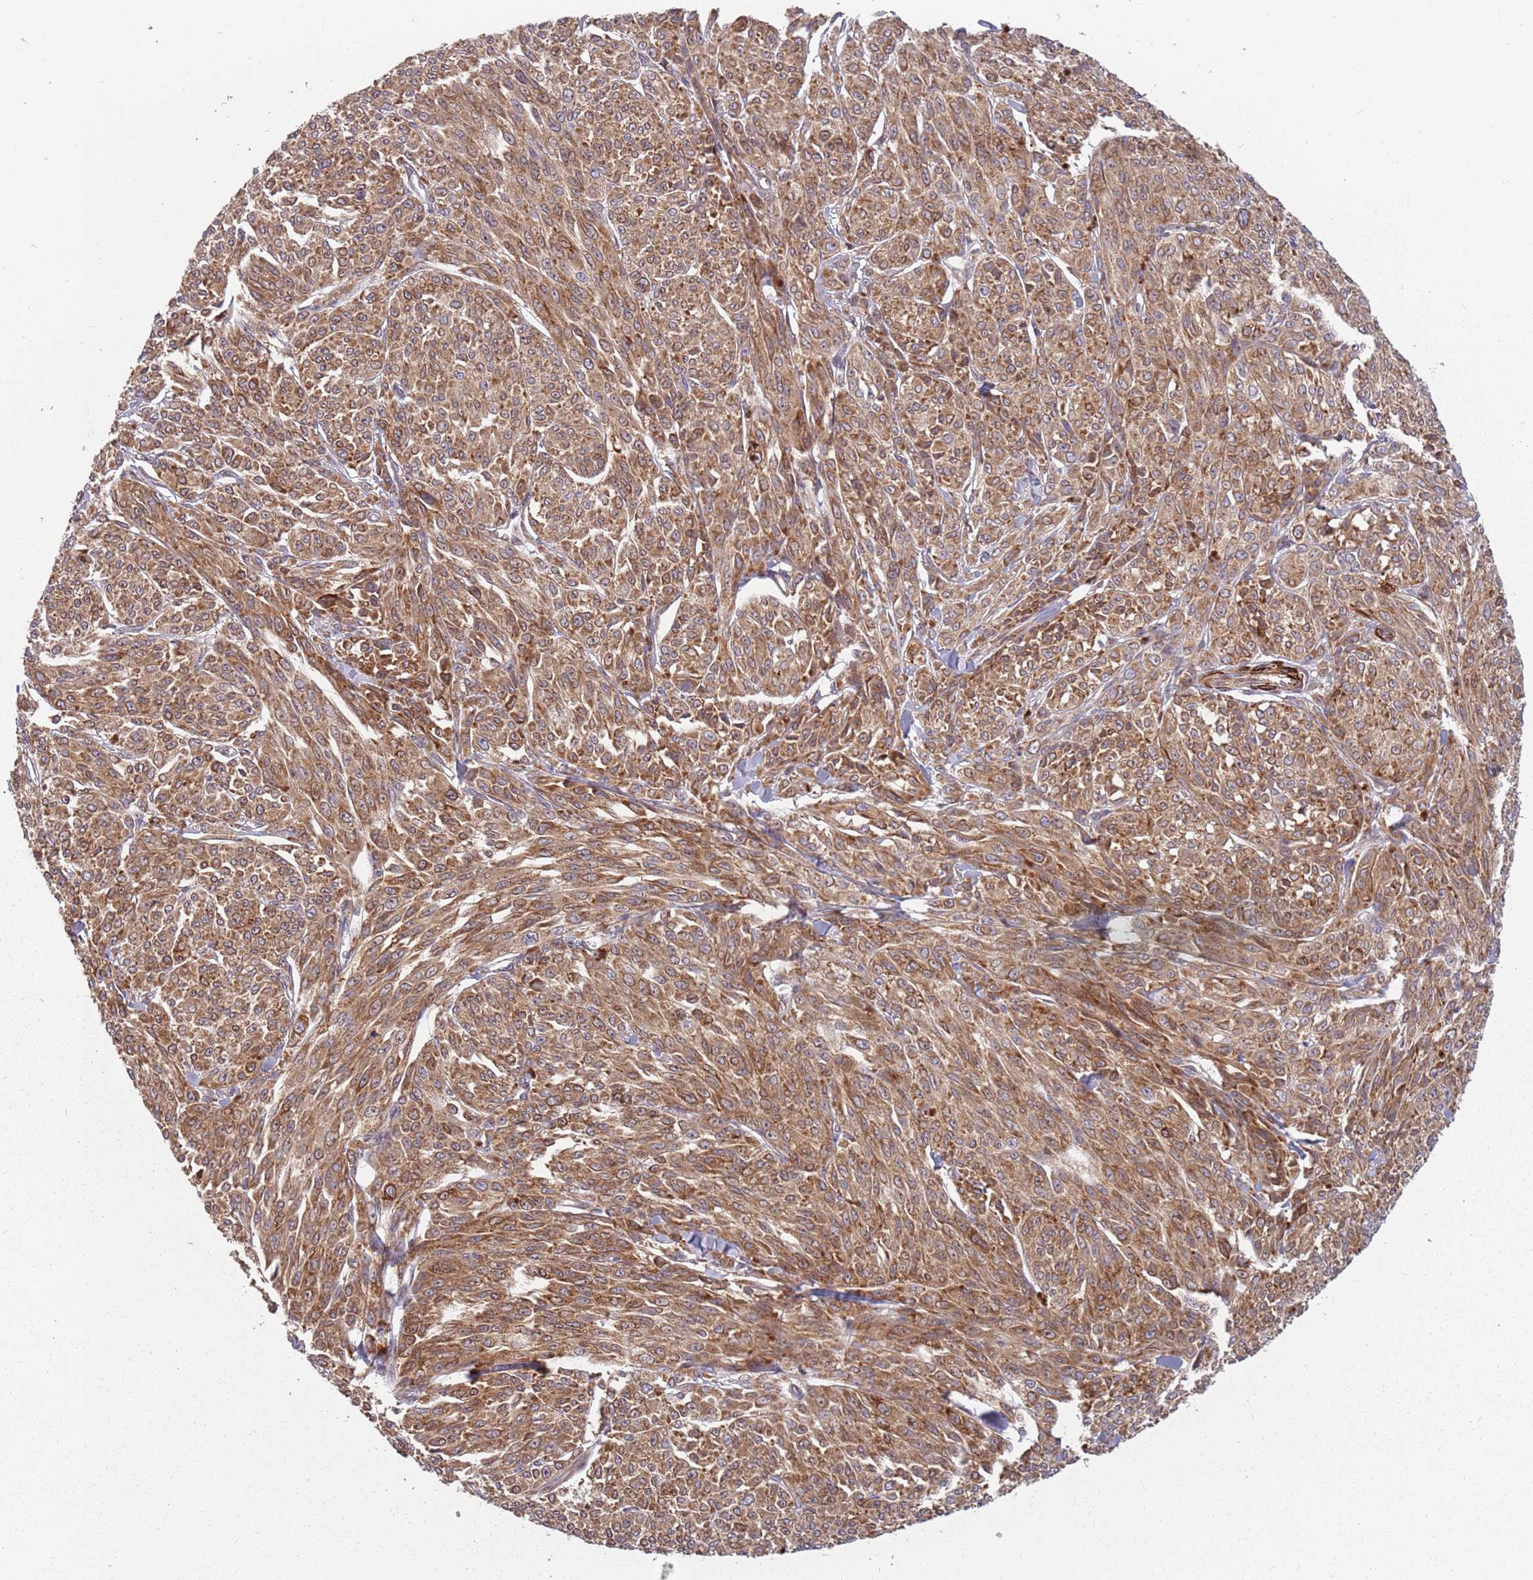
{"staining": {"intensity": "moderate", "quantity": ">75%", "location": "cytoplasmic/membranous"}, "tissue": "melanoma", "cell_type": "Tumor cells", "image_type": "cancer", "snomed": [{"axis": "morphology", "description": "Malignant melanoma, NOS"}, {"axis": "topography", "description": "Skin"}], "caption": "Immunohistochemical staining of human malignant melanoma displays medium levels of moderate cytoplasmic/membranous positivity in about >75% of tumor cells. The staining was performed using DAB, with brown indicating positive protein expression. Nuclei are stained blue with hematoxylin.", "gene": "PLD6", "patient": {"sex": "female", "age": 52}}